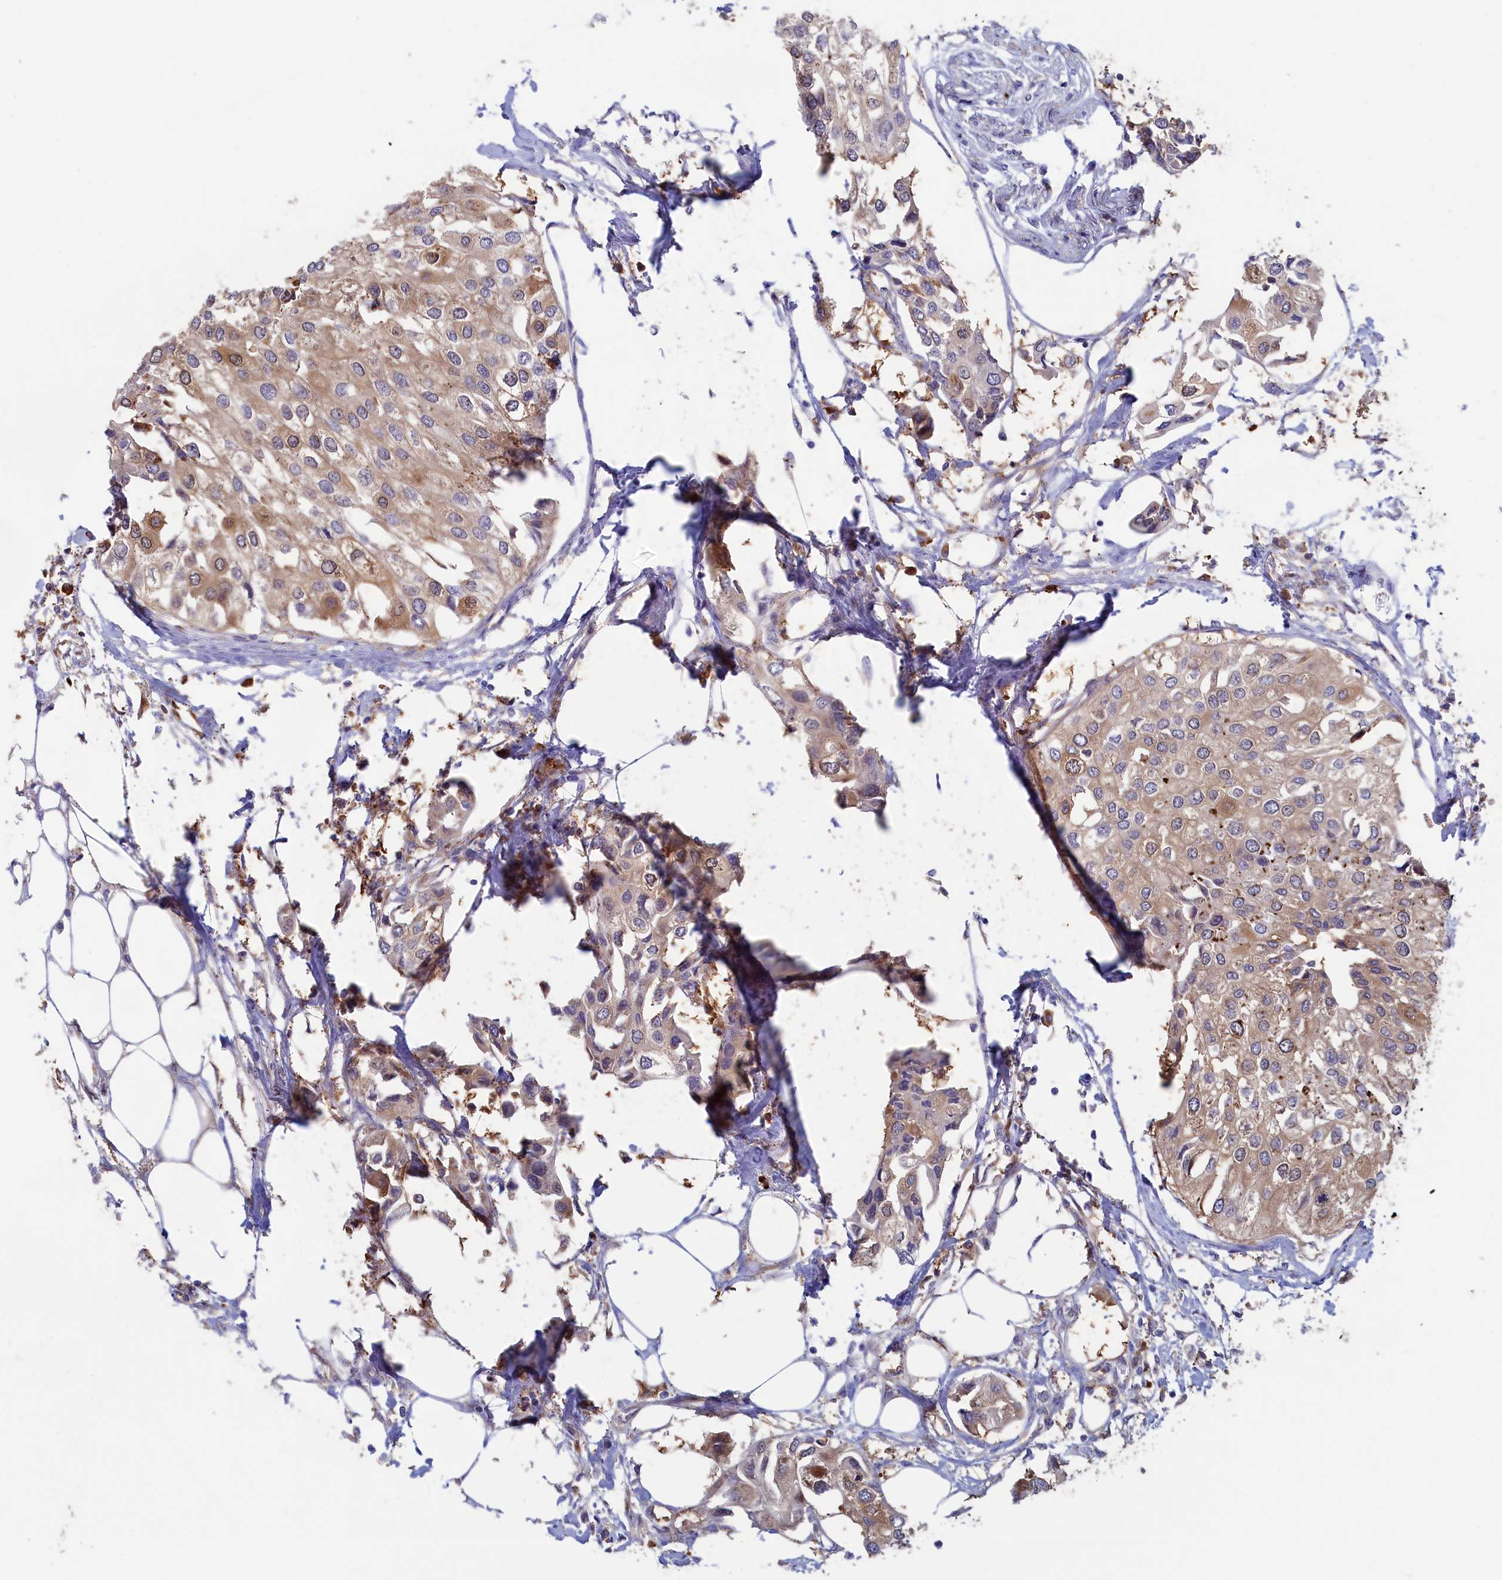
{"staining": {"intensity": "weak", "quantity": "25%-75%", "location": "cytoplasmic/membranous"}, "tissue": "urothelial cancer", "cell_type": "Tumor cells", "image_type": "cancer", "snomed": [{"axis": "morphology", "description": "Urothelial carcinoma, High grade"}, {"axis": "topography", "description": "Urinary bladder"}], "caption": "A brown stain highlights weak cytoplasmic/membranous staining of a protein in human urothelial cancer tumor cells.", "gene": "SYNDIG1L", "patient": {"sex": "male", "age": 64}}